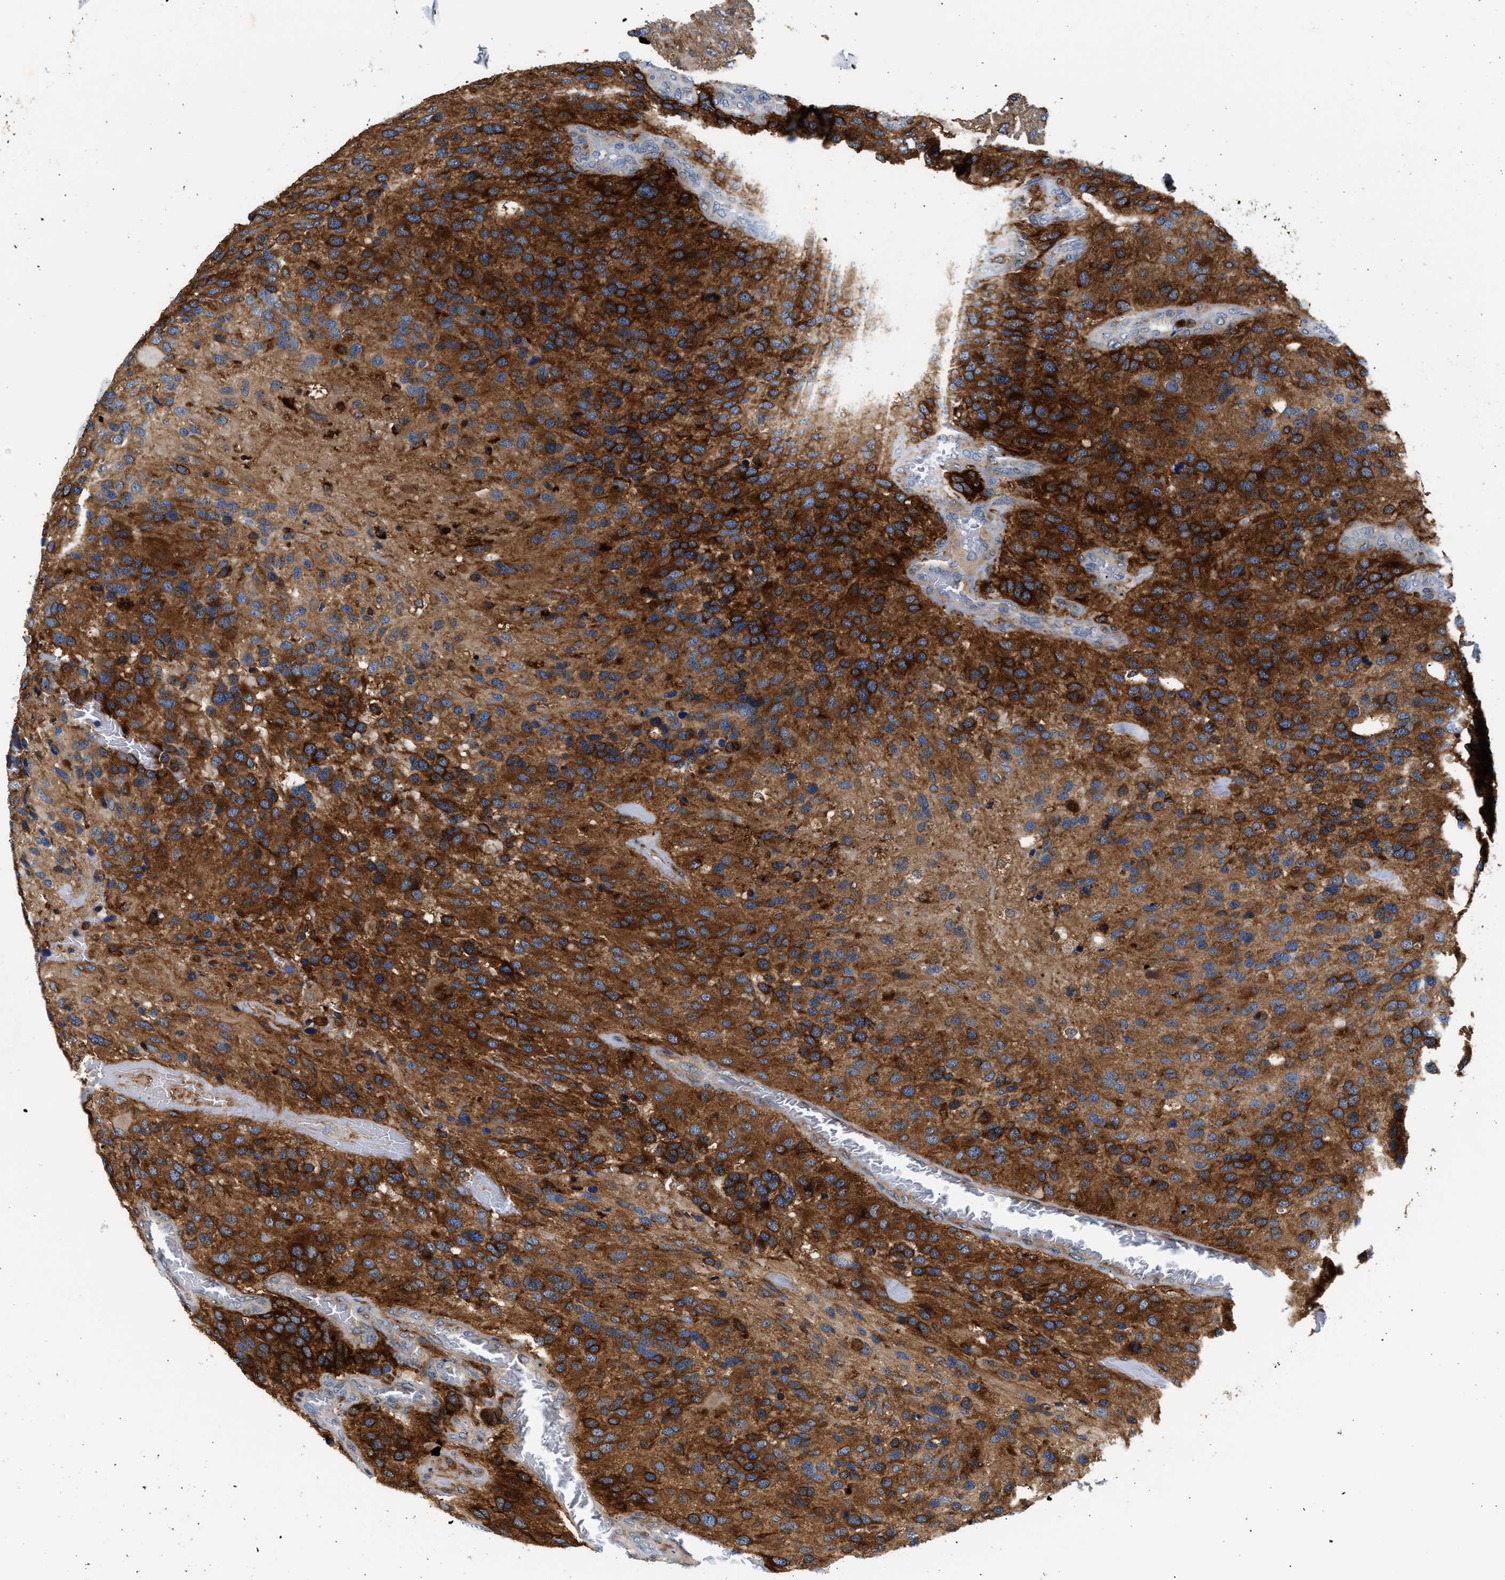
{"staining": {"intensity": "strong", "quantity": ">75%", "location": "cytoplasmic/membranous"}, "tissue": "glioma", "cell_type": "Tumor cells", "image_type": "cancer", "snomed": [{"axis": "morphology", "description": "Glioma, malignant, High grade"}, {"axis": "topography", "description": "Brain"}], "caption": "Immunohistochemical staining of human glioma exhibits strong cytoplasmic/membranous protein positivity in approximately >75% of tumor cells. (Brightfield microscopy of DAB IHC at high magnification).", "gene": "RAB31", "patient": {"sex": "female", "age": 58}}